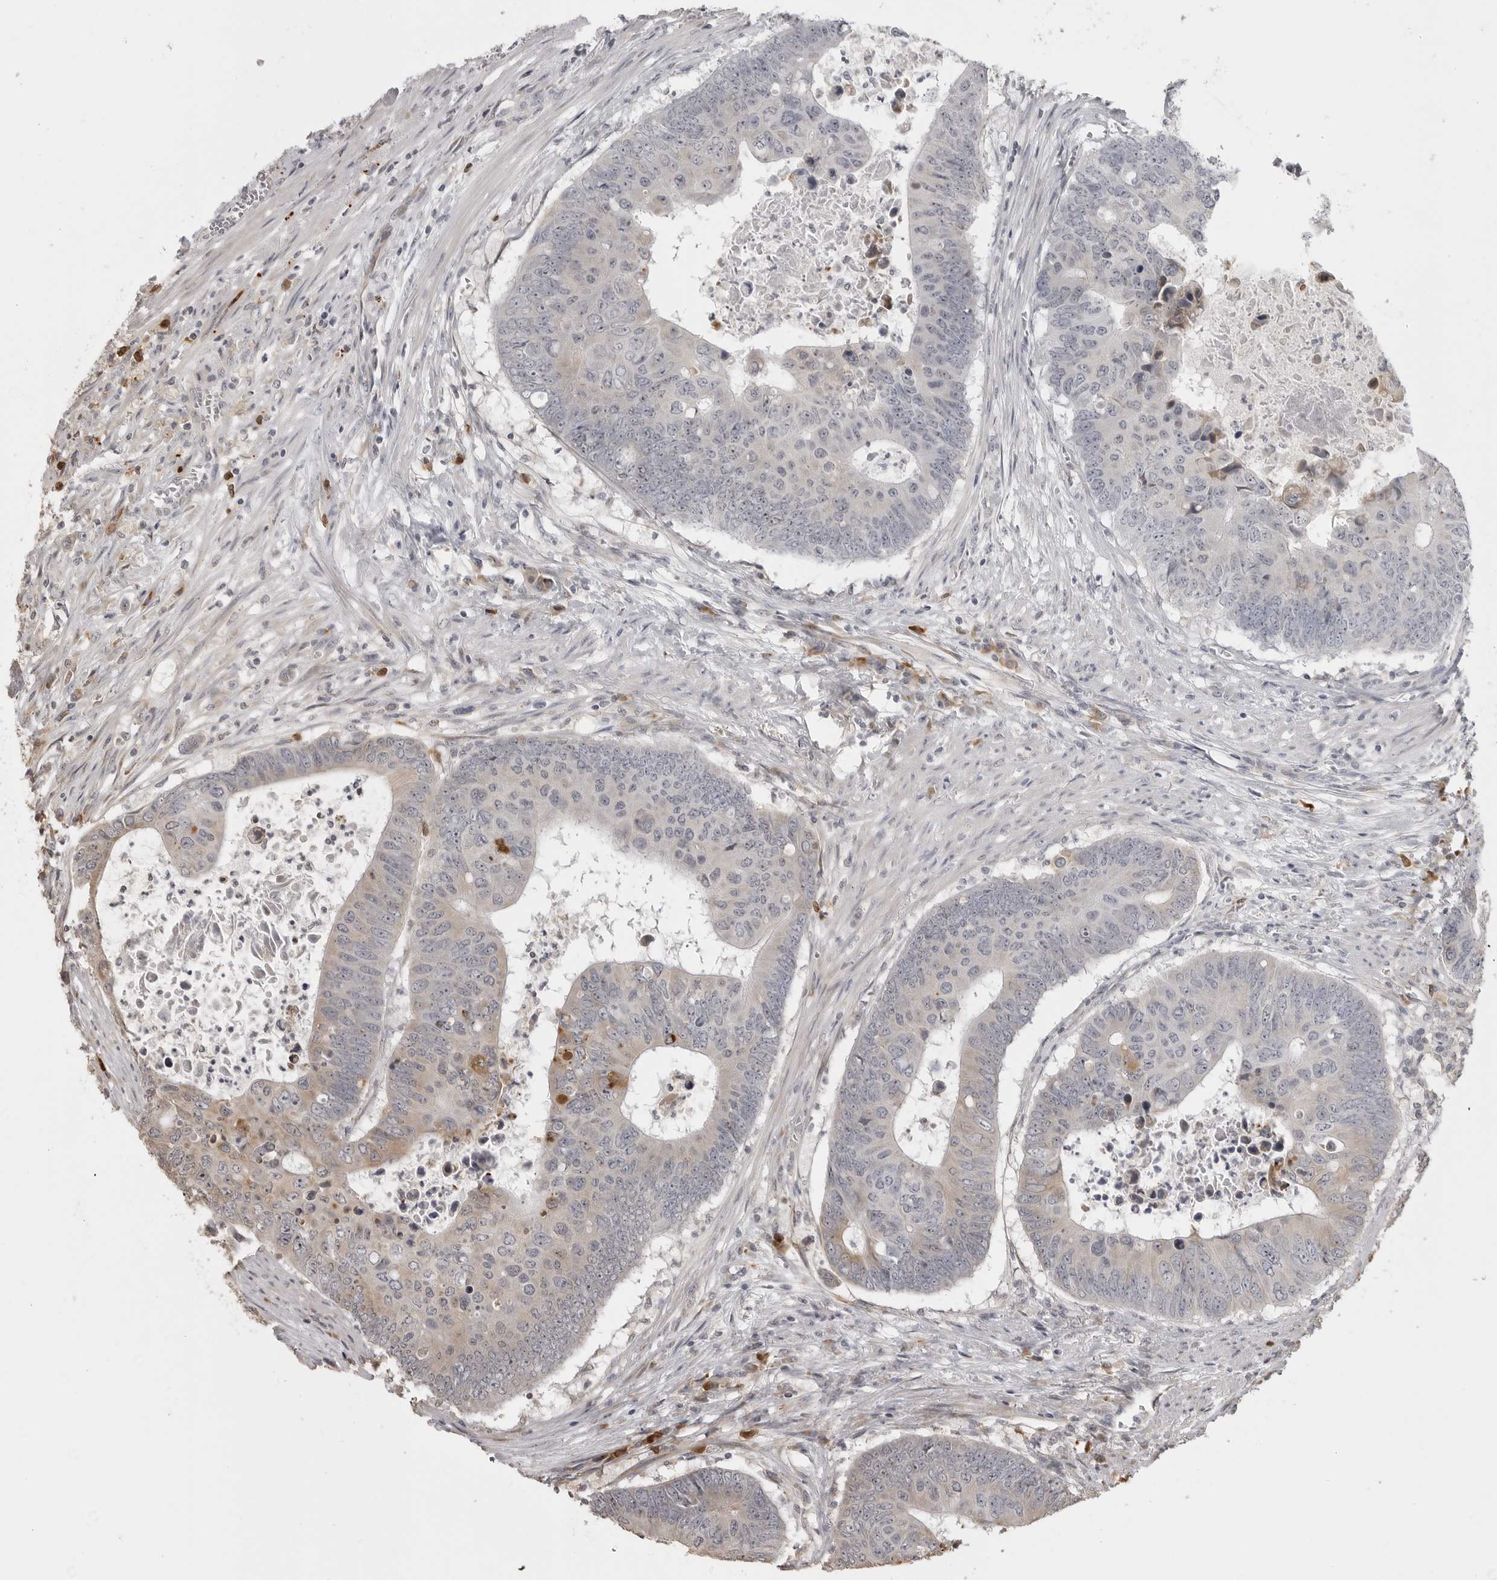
{"staining": {"intensity": "moderate", "quantity": "<25%", "location": "cytoplasmic/membranous,nuclear"}, "tissue": "colorectal cancer", "cell_type": "Tumor cells", "image_type": "cancer", "snomed": [{"axis": "morphology", "description": "Adenocarcinoma, NOS"}, {"axis": "topography", "description": "Colon"}], "caption": "Protein staining of colorectal adenocarcinoma tissue shows moderate cytoplasmic/membranous and nuclear positivity in approximately <25% of tumor cells.", "gene": "IDO1", "patient": {"sex": "male", "age": 87}}